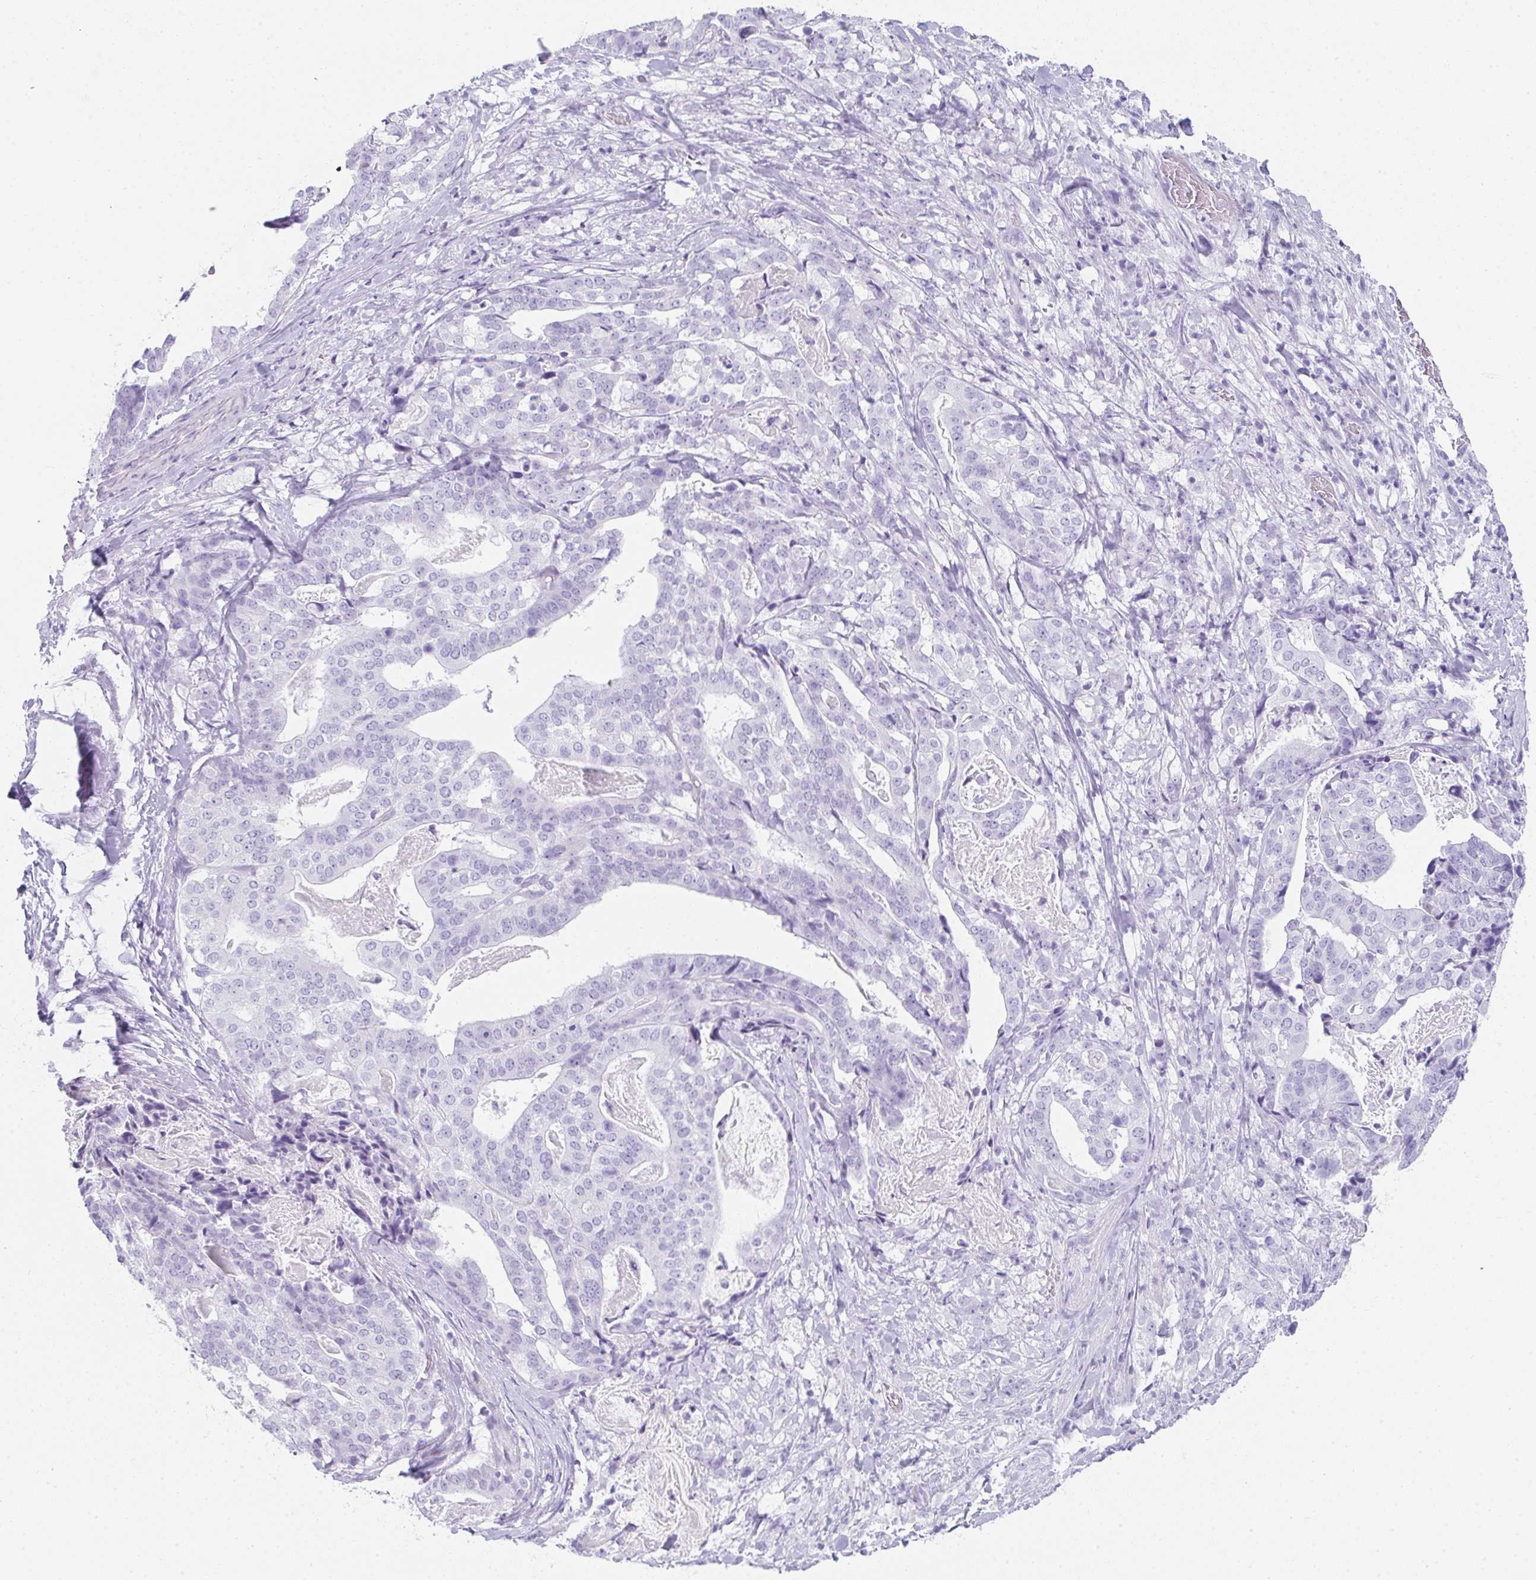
{"staining": {"intensity": "negative", "quantity": "none", "location": "none"}, "tissue": "stomach cancer", "cell_type": "Tumor cells", "image_type": "cancer", "snomed": [{"axis": "morphology", "description": "Adenocarcinoma, NOS"}, {"axis": "topography", "description": "Stomach"}], "caption": "Immunohistochemistry (IHC) of human stomach cancer shows no staining in tumor cells.", "gene": "RLF", "patient": {"sex": "male", "age": 48}}